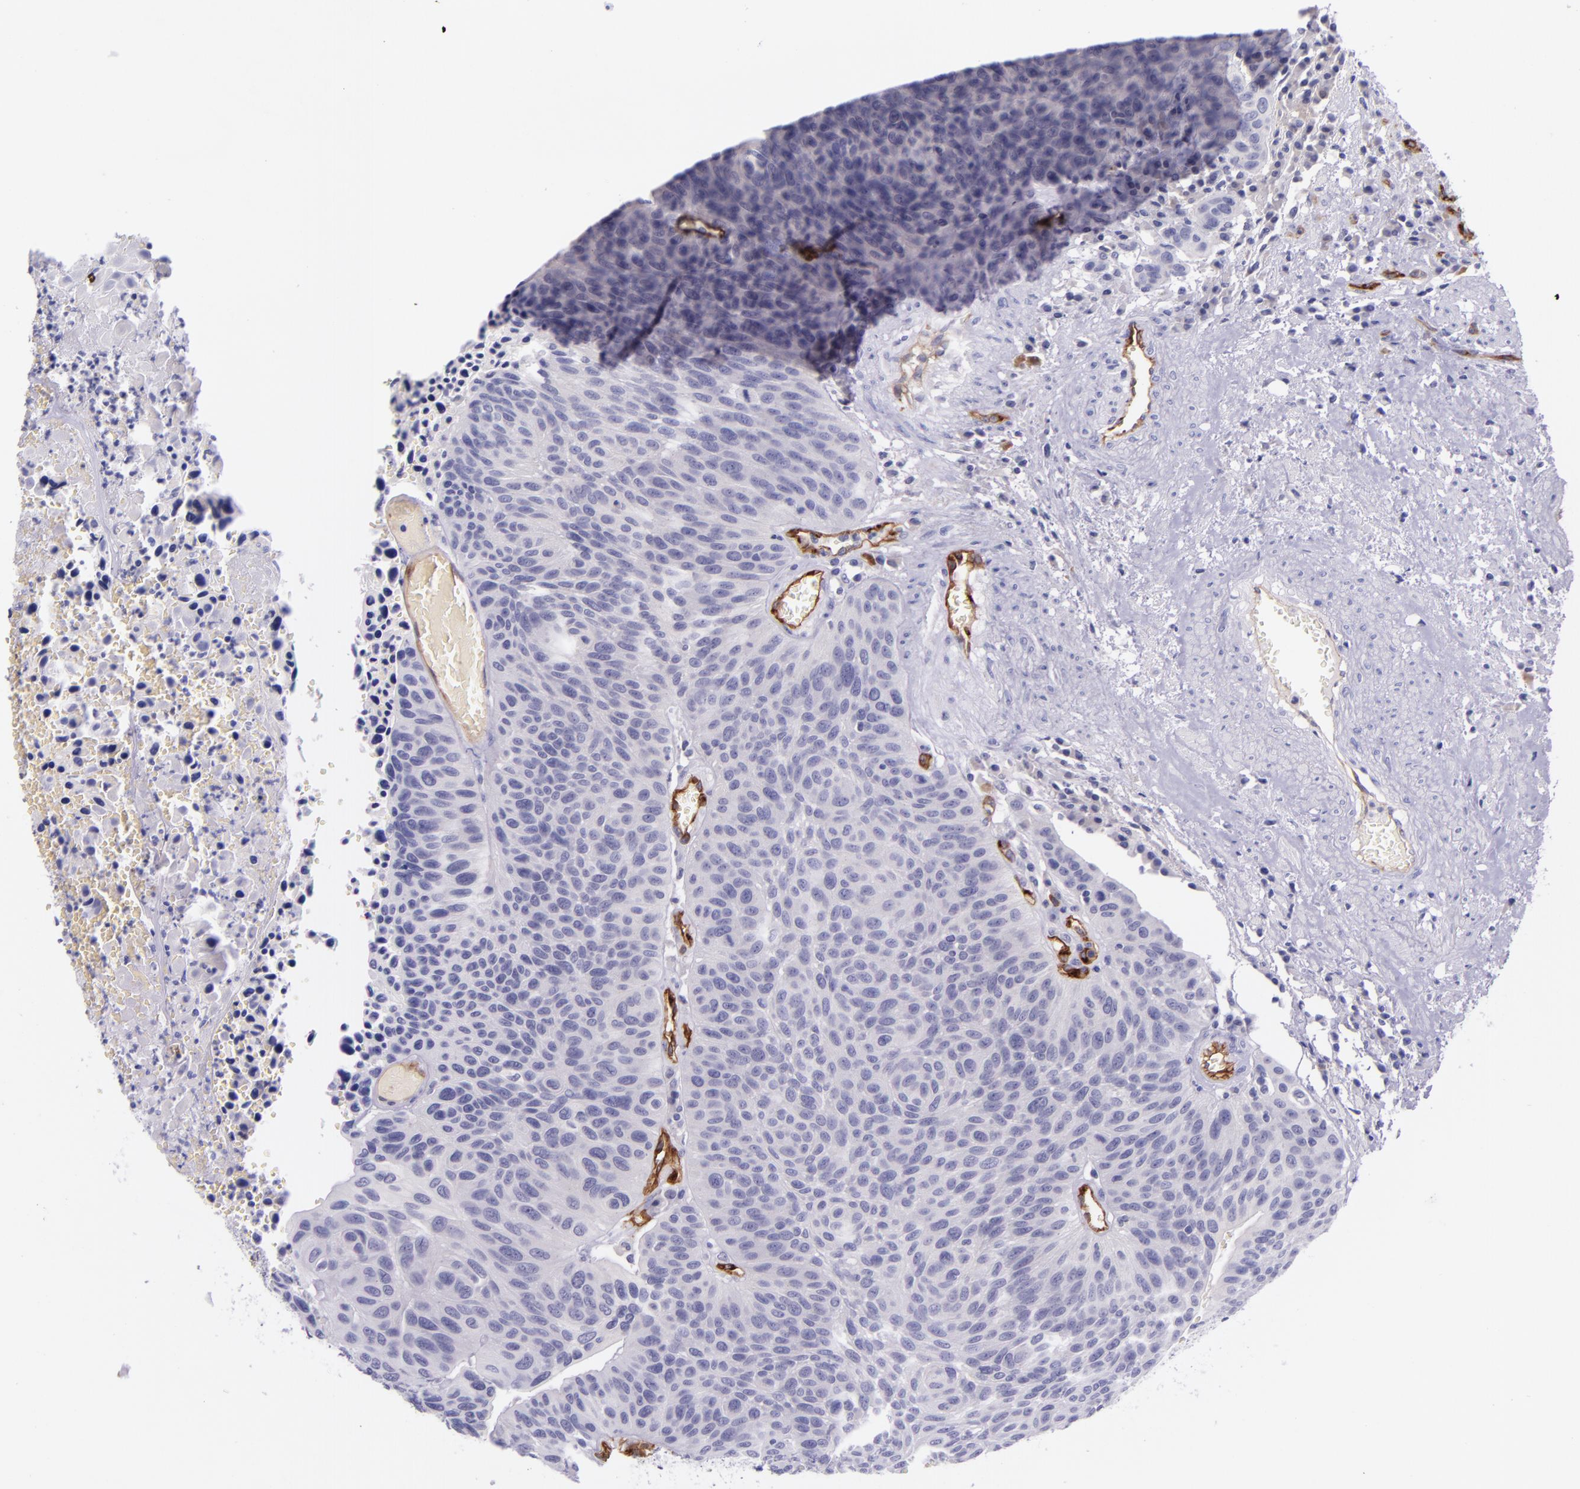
{"staining": {"intensity": "negative", "quantity": "none", "location": "none"}, "tissue": "urothelial cancer", "cell_type": "Tumor cells", "image_type": "cancer", "snomed": [{"axis": "morphology", "description": "Urothelial carcinoma, High grade"}, {"axis": "topography", "description": "Urinary bladder"}], "caption": "Tumor cells show no significant protein positivity in urothelial cancer. The staining was performed using DAB (3,3'-diaminobenzidine) to visualize the protein expression in brown, while the nuclei were stained in blue with hematoxylin (Magnification: 20x).", "gene": "NOS3", "patient": {"sex": "male", "age": 66}}